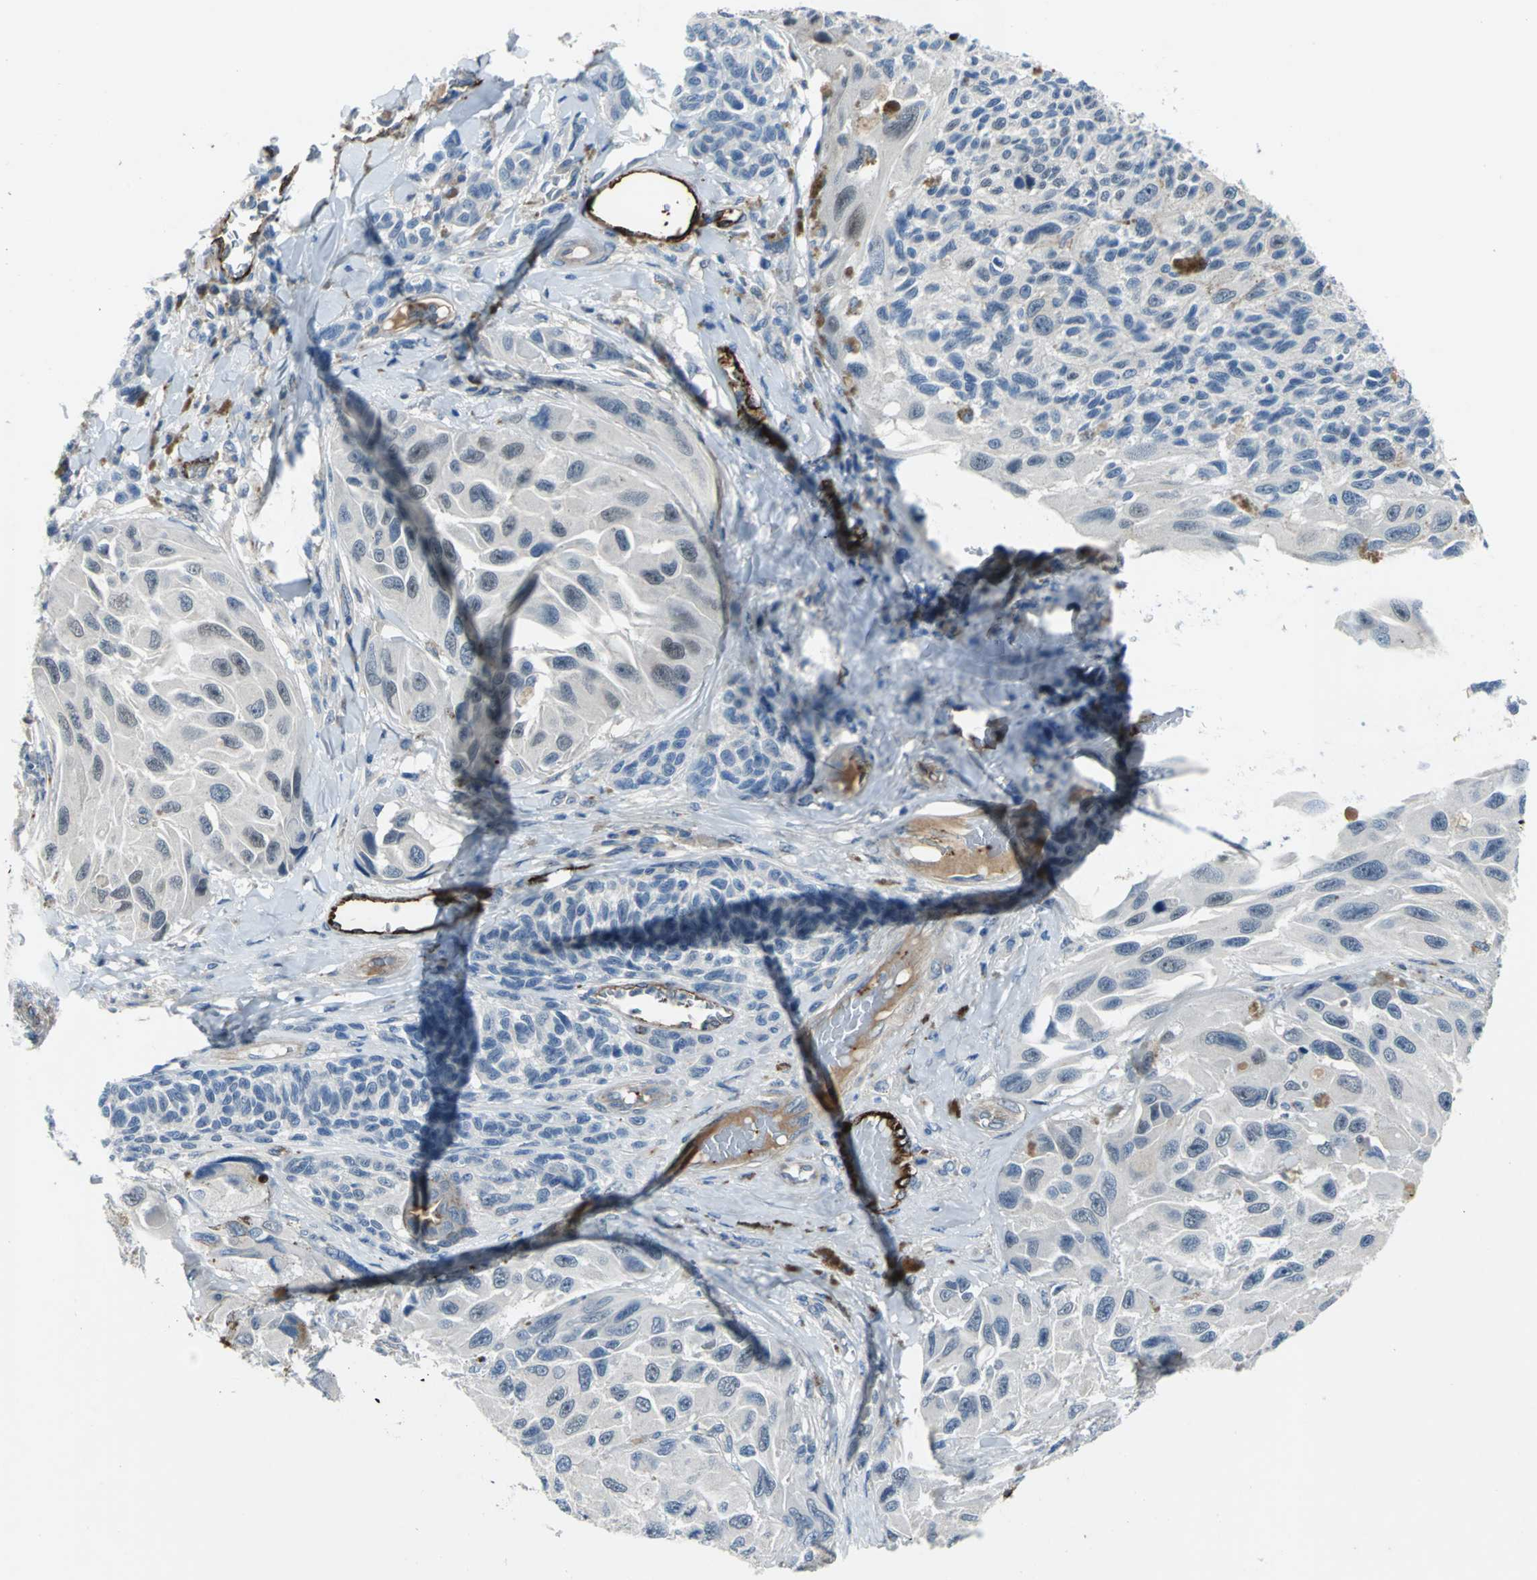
{"staining": {"intensity": "weak", "quantity": "<25%", "location": "nuclear"}, "tissue": "melanoma", "cell_type": "Tumor cells", "image_type": "cancer", "snomed": [{"axis": "morphology", "description": "Malignant melanoma, NOS"}, {"axis": "topography", "description": "Skin"}], "caption": "Malignant melanoma stained for a protein using IHC reveals no staining tumor cells.", "gene": "SELP", "patient": {"sex": "female", "age": 73}}